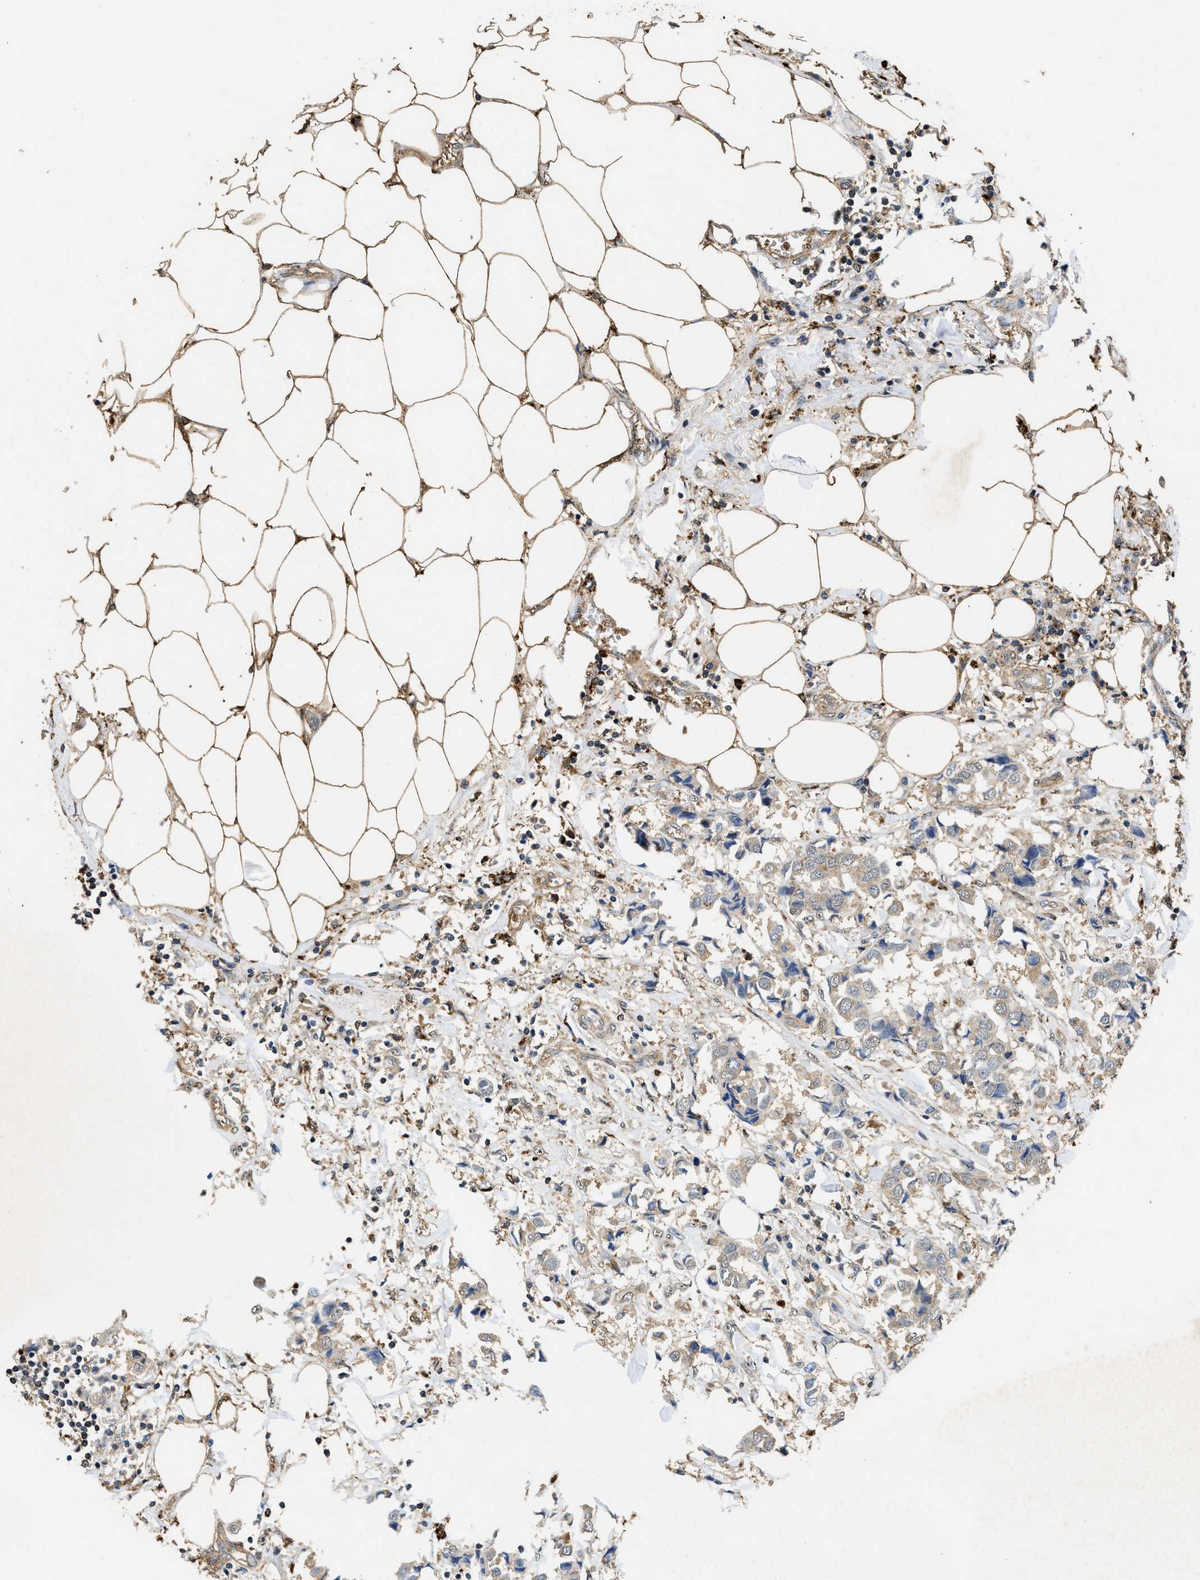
{"staining": {"intensity": "weak", "quantity": ">75%", "location": "cytoplasmic/membranous"}, "tissue": "breast cancer", "cell_type": "Tumor cells", "image_type": "cancer", "snomed": [{"axis": "morphology", "description": "Duct carcinoma"}, {"axis": "topography", "description": "Breast"}], "caption": "DAB immunohistochemical staining of human breast infiltrating ductal carcinoma exhibits weak cytoplasmic/membranous protein expression in approximately >75% of tumor cells. (DAB (3,3'-diaminobenzidine) IHC, brown staining for protein, blue staining for nuclei).", "gene": "BMPR2", "patient": {"sex": "female", "age": 80}}